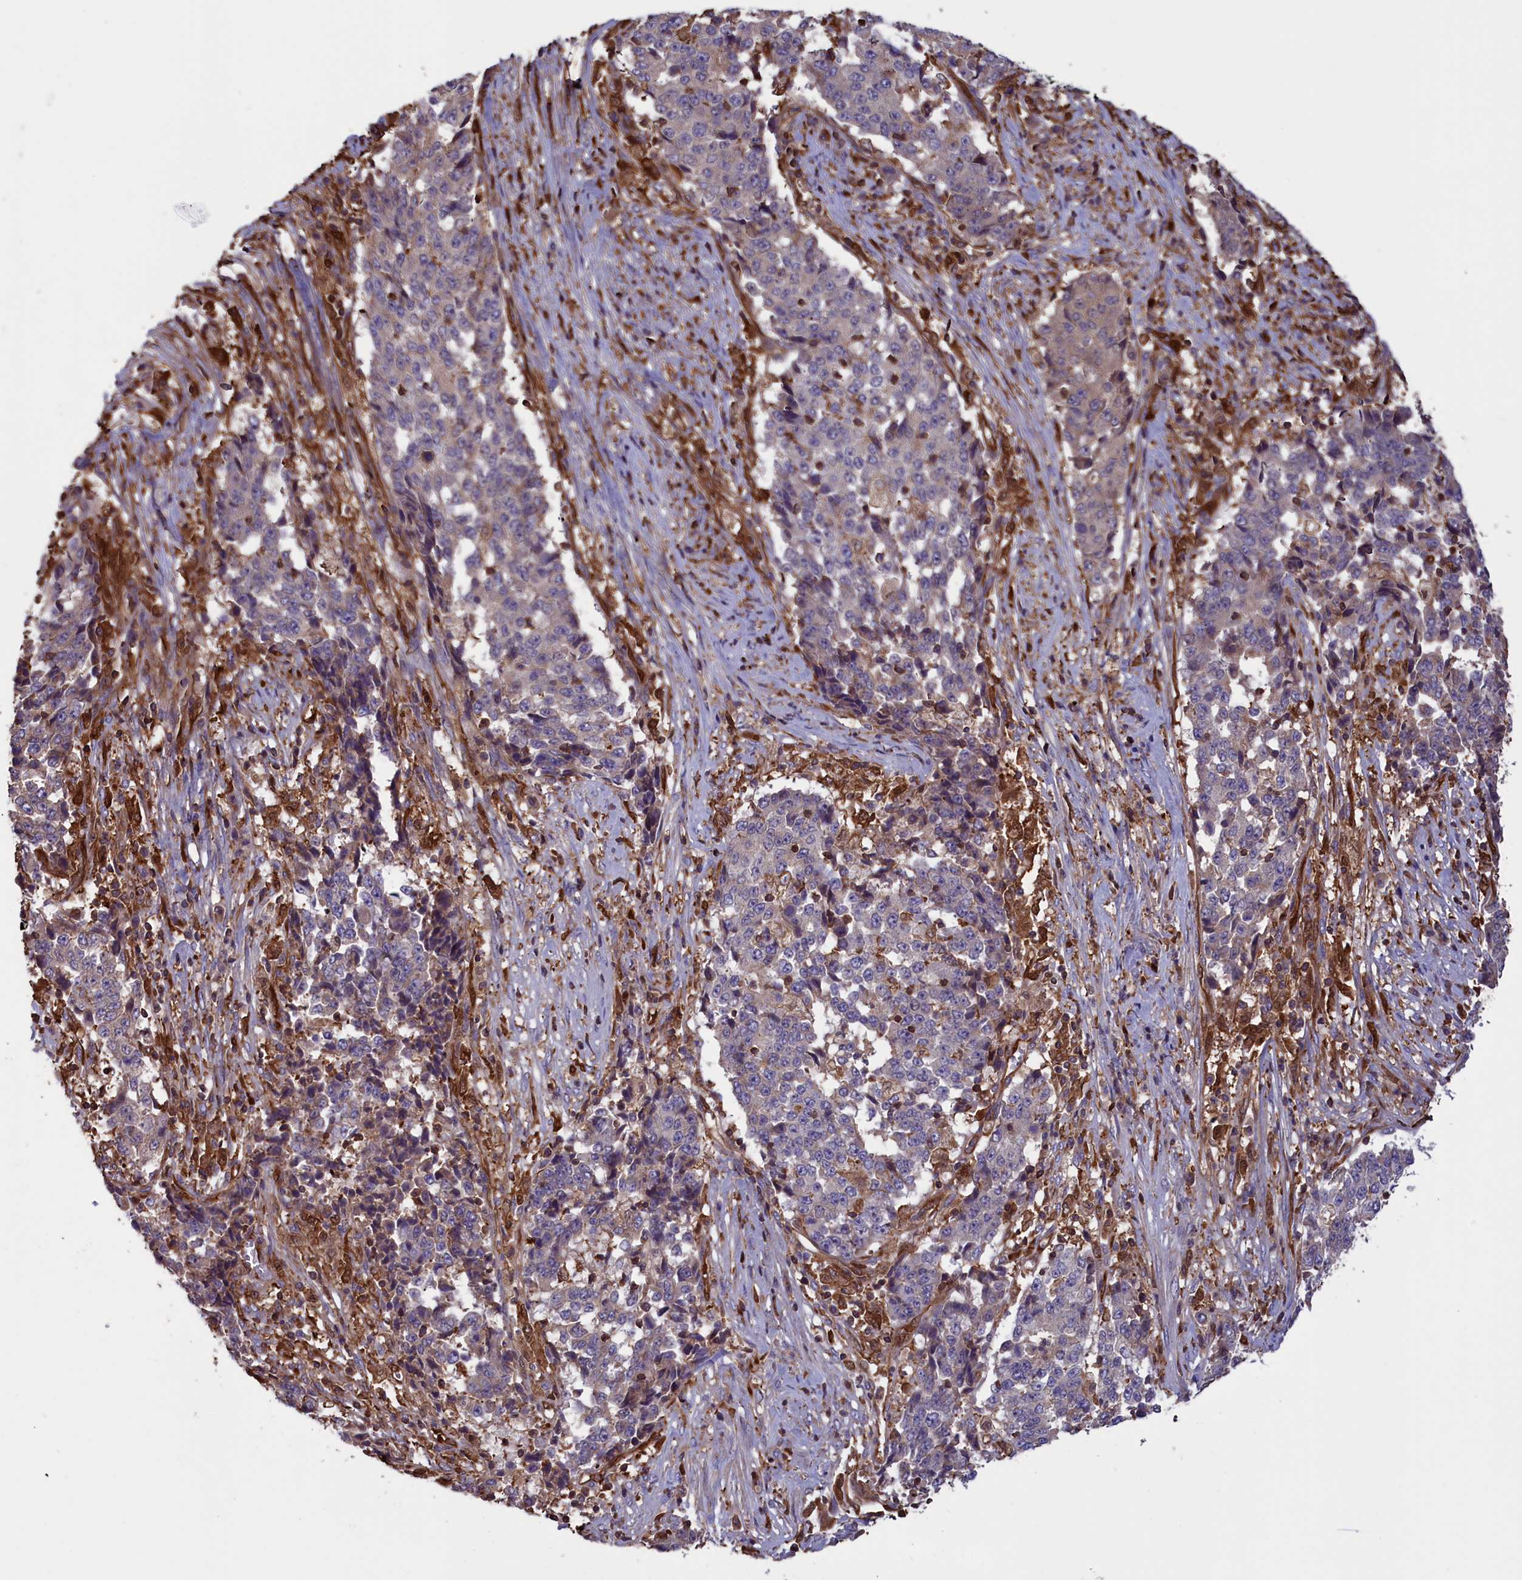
{"staining": {"intensity": "weak", "quantity": "<25%", "location": "cytoplasmic/membranous"}, "tissue": "stomach cancer", "cell_type": "Tumor cells", "image_type": "cancer", "snomed": [{"axis": "morphology", "description": "Adenocarcinoma, NOS"}, {"axis": "topography", "description": "Stomach"}], "caption": "Human stomach adenocarcinoma stained for a protein using IHC reveals no positivity in tumor cells.", "gene": "ARHGAP18", "patient": {"sex": "male", "age": 59}}